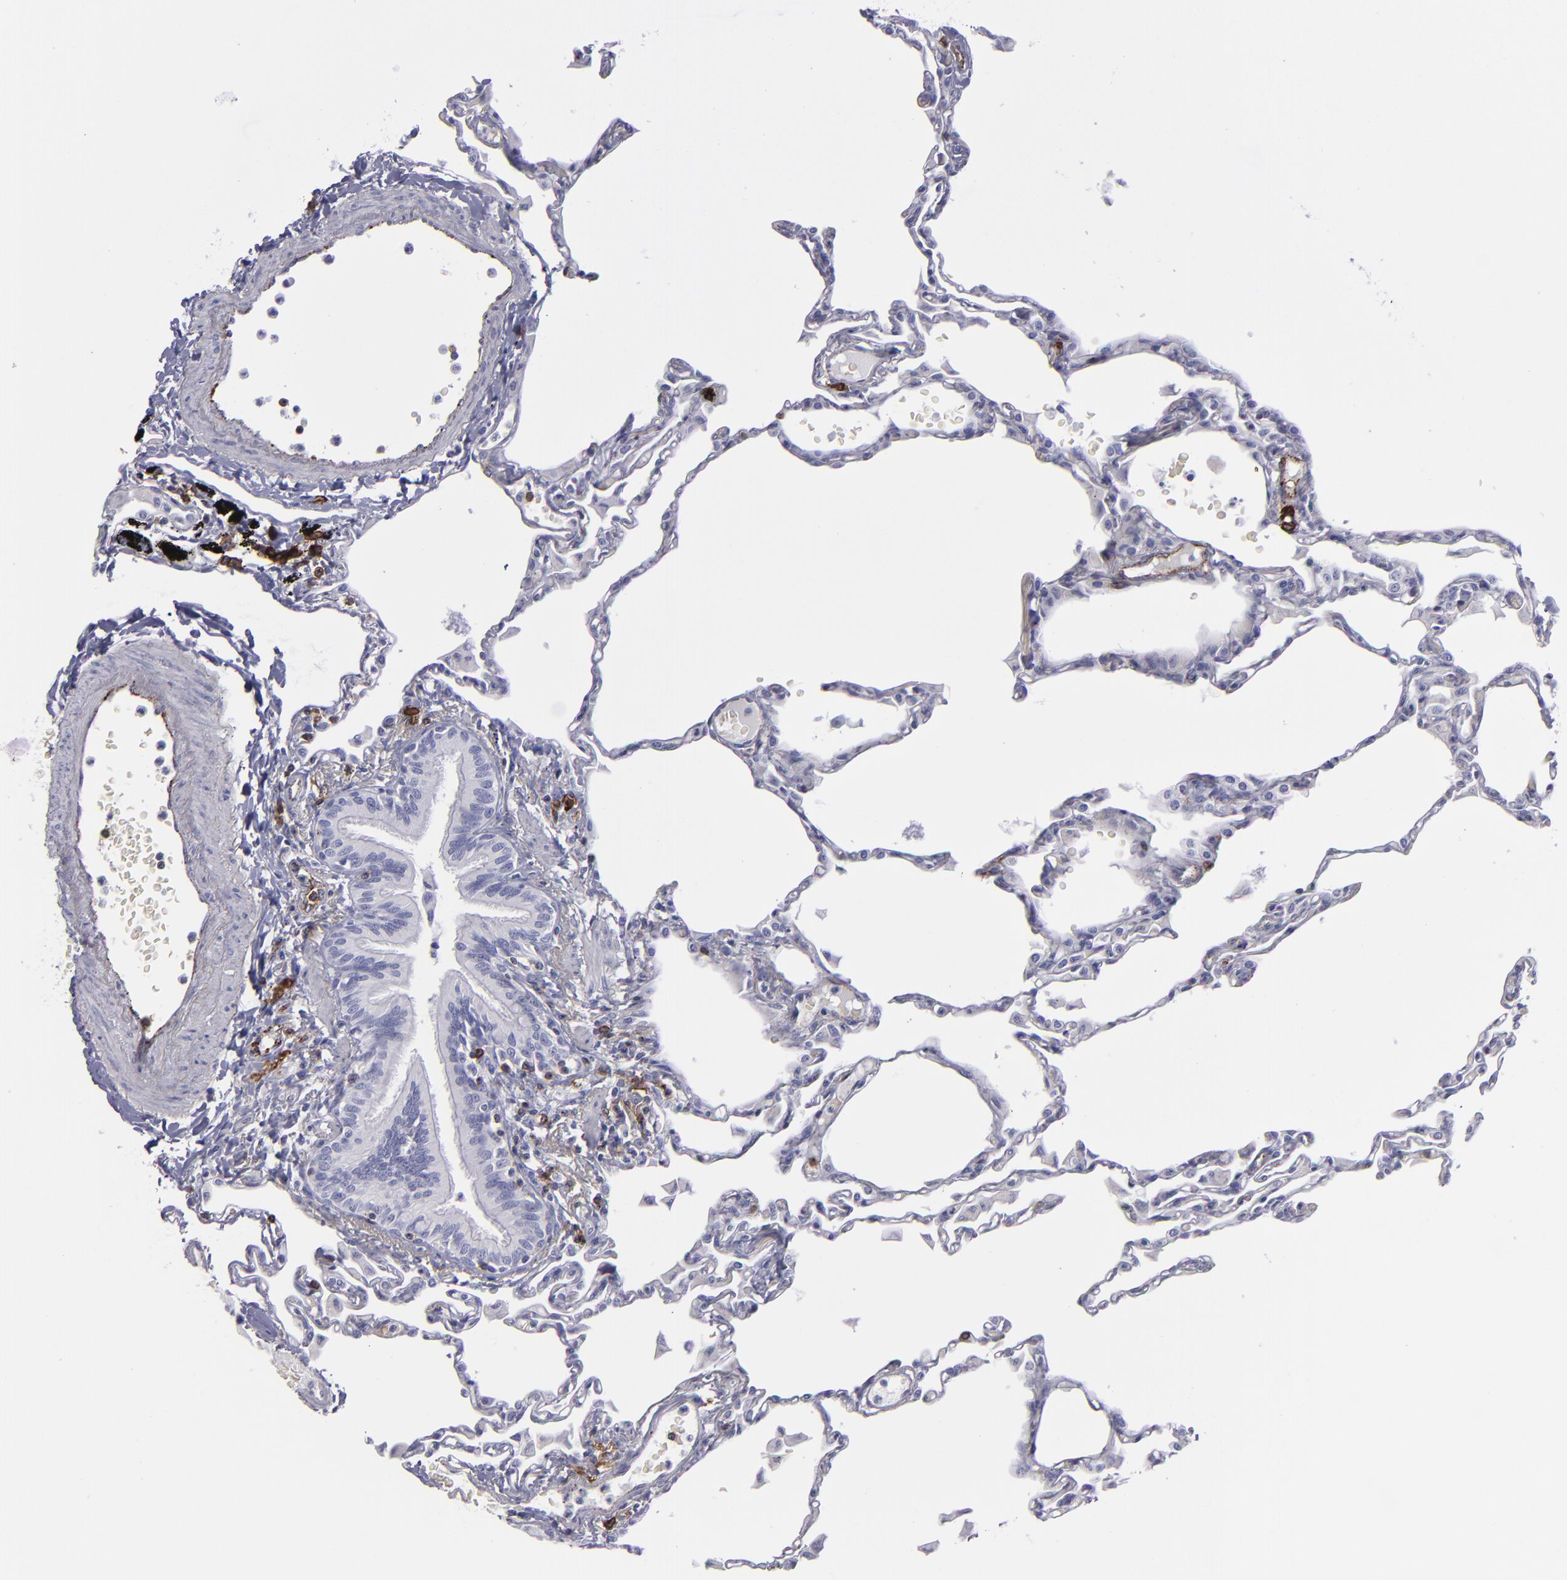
{"staining": {"intensity": "negative", "quantity": "none", "location": "none"}, "tissue": "lung", "cell_type": "Alveolar cells", "image_type": "normal", "snomed": [{"axis": "morphology", "description": "Normal tissue, NOS"}, {"axis": "topography", "description": "Lung"}], "caption": "Human lung stained for a protein using IHC shows no positivity in alveolar cells.", "gene": "CD27", "patient": {"sex": "female", "age": 49}}